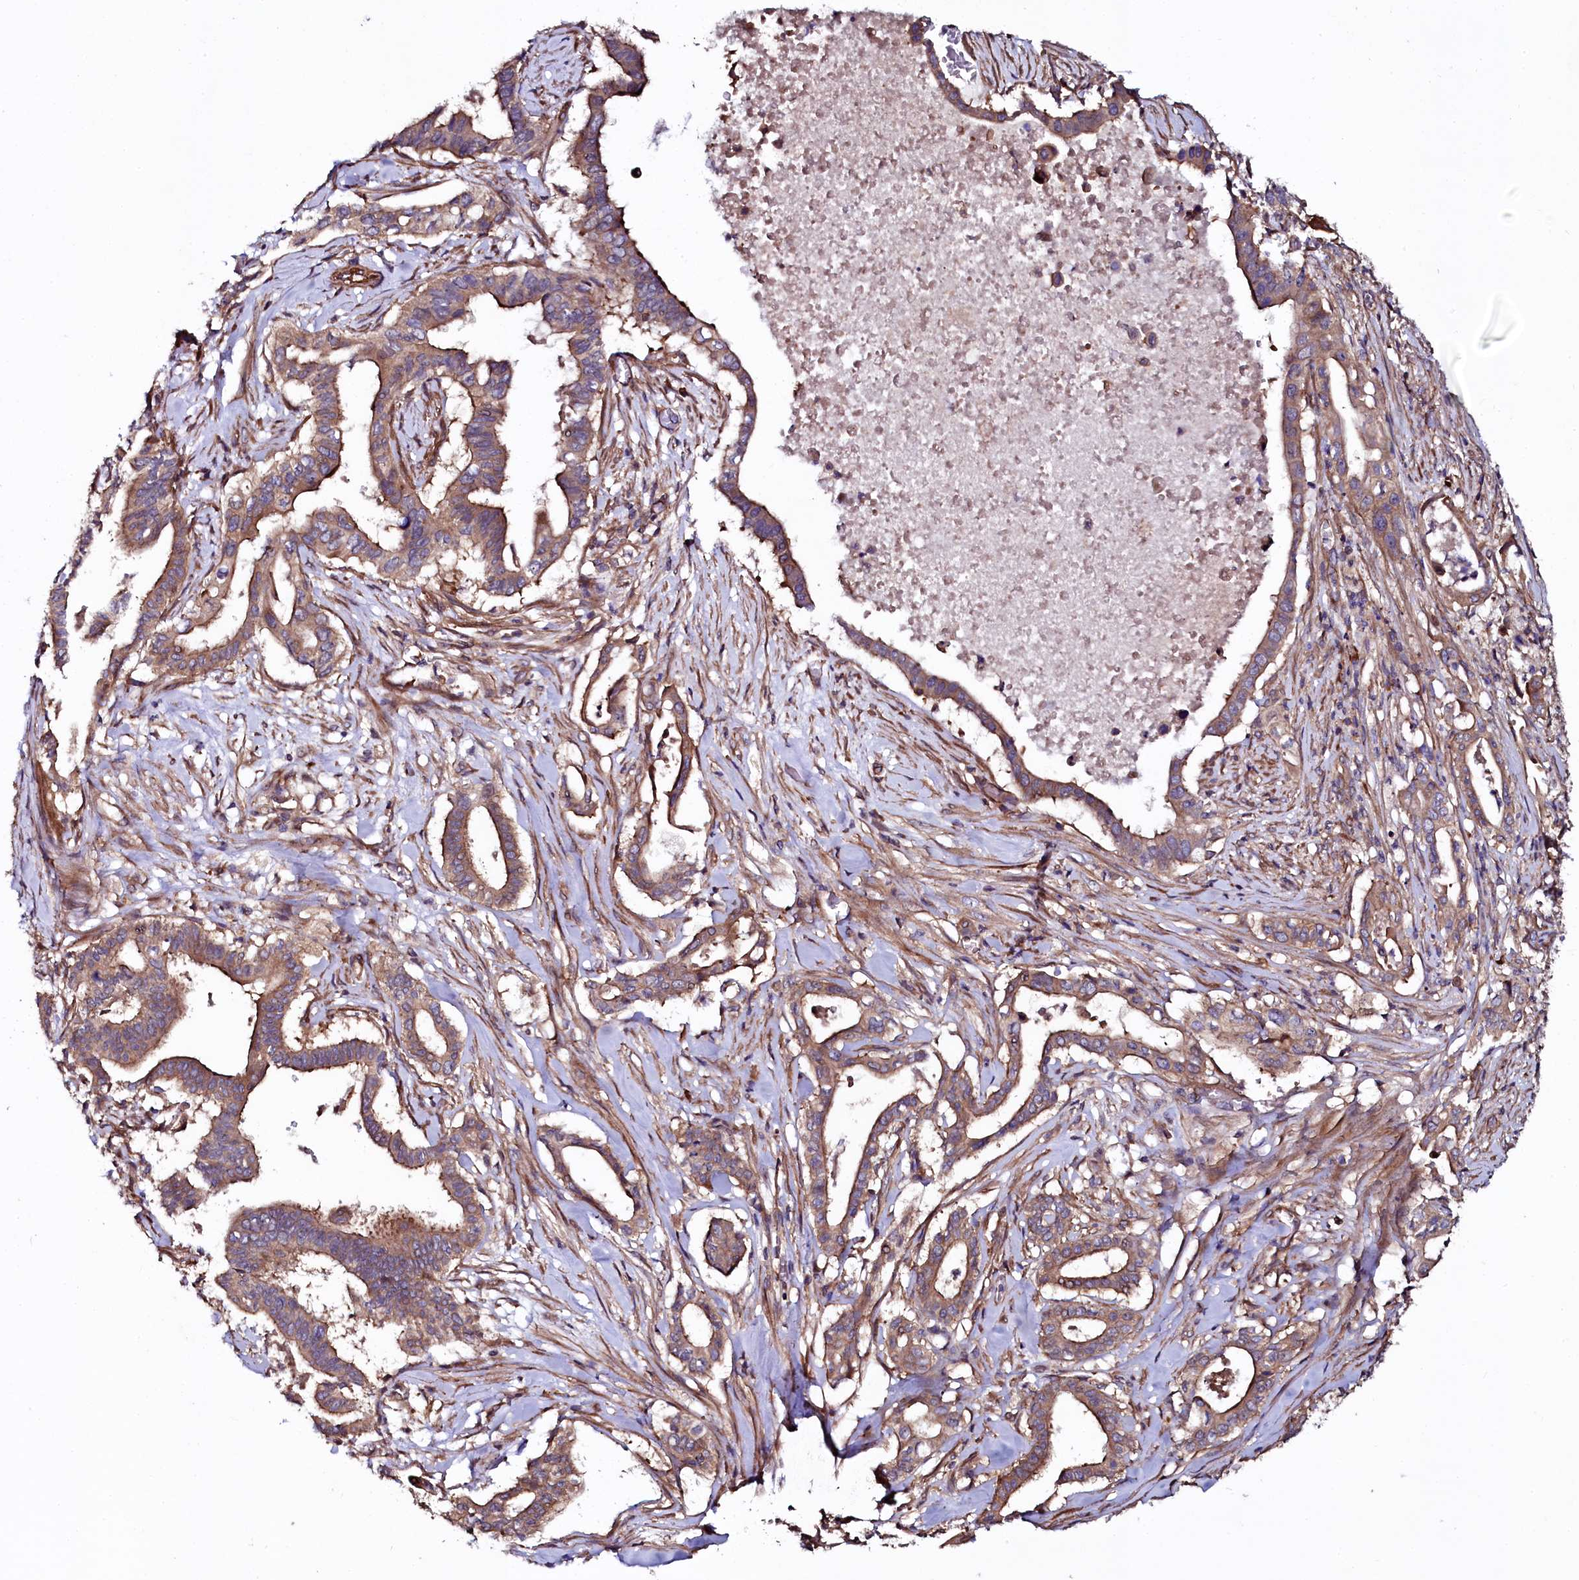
{"staining": {"intensity": "moderate", "quantity": ">75%", "location": "cytoplasmic/membranous"}, "tissue": "pancreatic cancer", "cell_type": "Tumor cells", "image_type": "cancer", "snomed": [{"axis": "morphology", "description": "Adenocarcinoma, NOS"}, {"axis": "topography", "description": "Pancreas"}], "caption": "IHC photomicrograph of neoplastic tissue: pancreatic adenocarcinoma stained using immunohistochemistry shows medium levels of moderate protein expression localized specifically in the cytoplasmic/membranous of tumor cells, appearing as a cytoplasmic/membranous brown color.", "gene": "USPL1", "patient": {"sex": "female", "age": 77}}